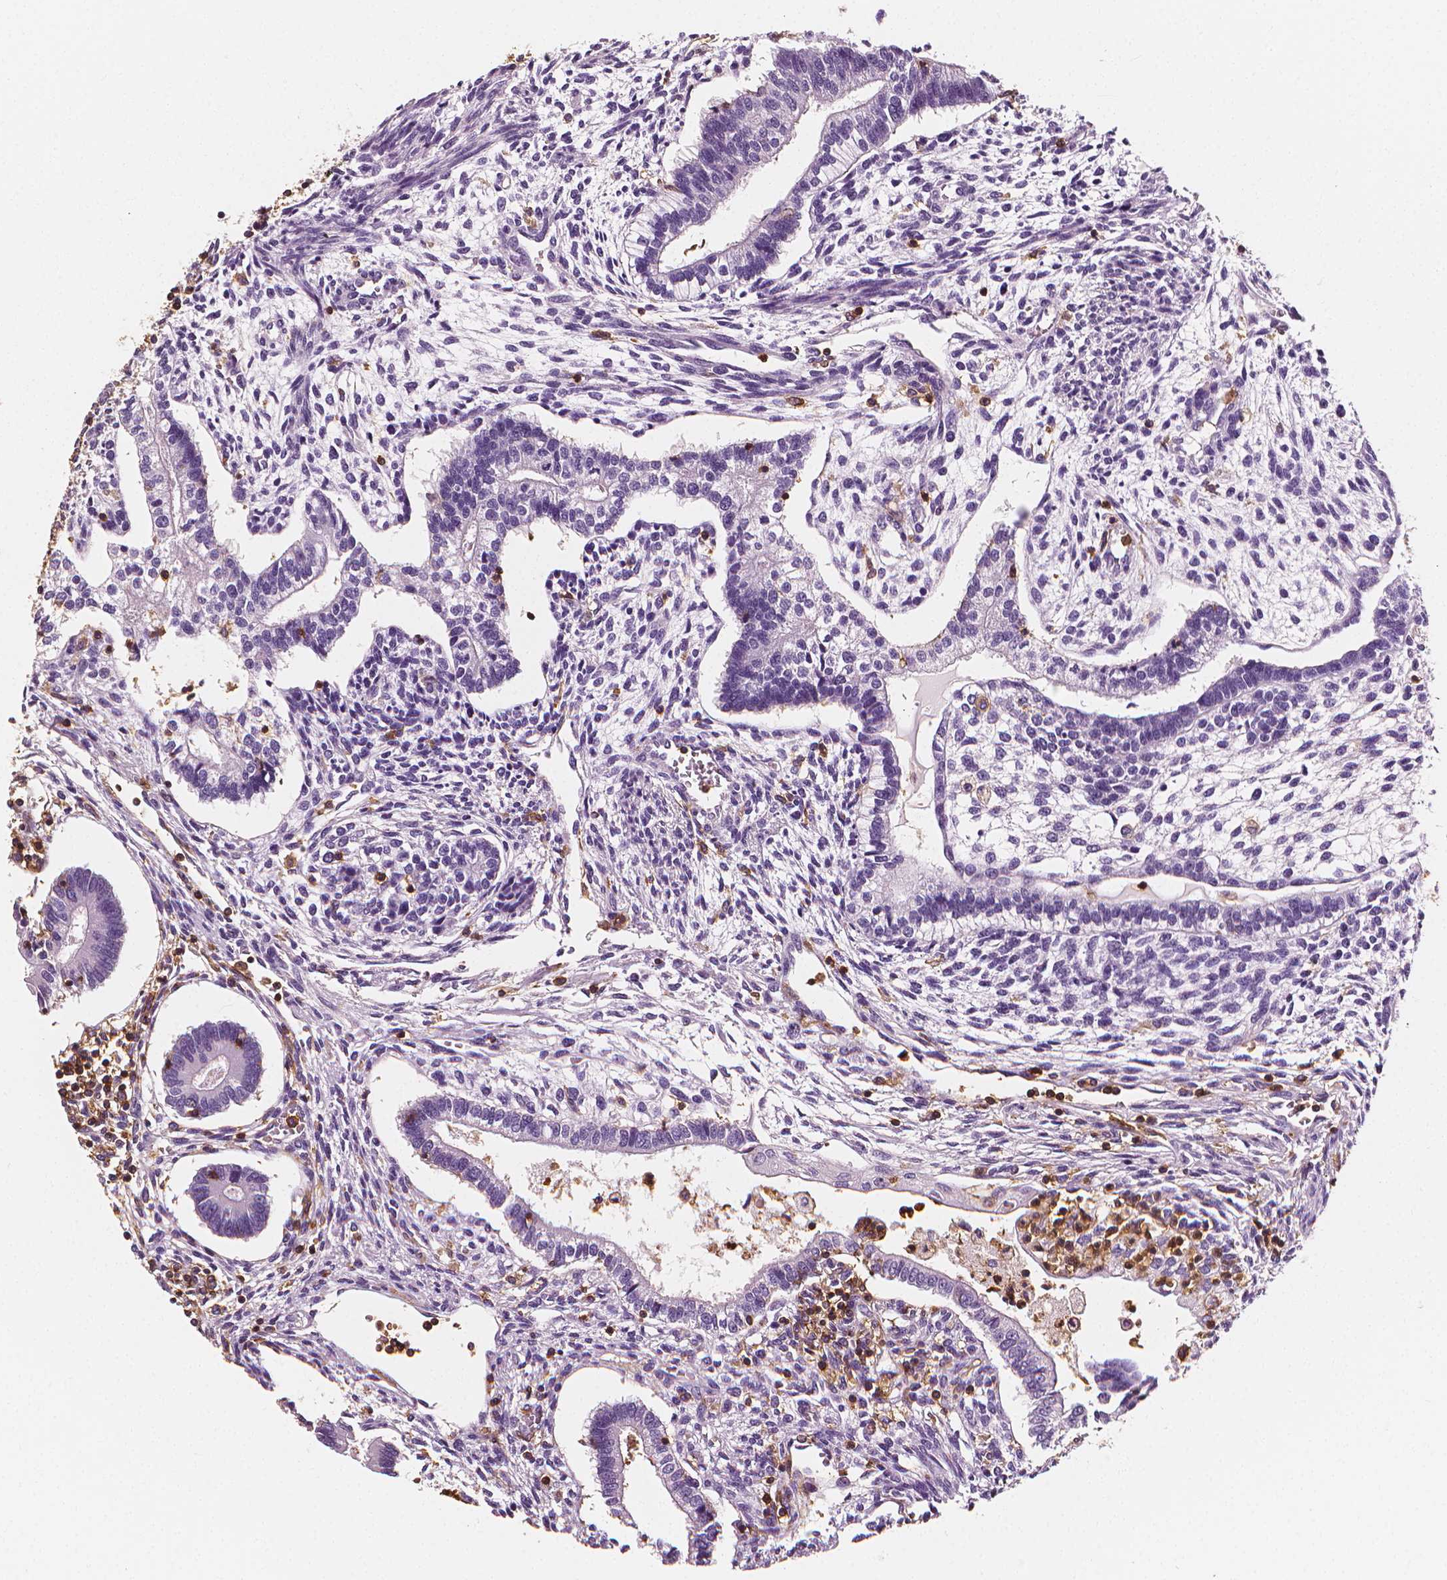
{"staining": {"intensity": "negative", "quantity": "none", "location": "none"}, "tissue": "testis cancer", "cell_type": "Tumor cells", "image_type": "cancer", "snomed": [{"axis": "morphology", "description": "Carcinoma, Embryonal, NOS"}, {"axis": "topography", "description": "Testis"}], "caption": "Testis cancer (embryonal carcinoma) stained for a protein using IHC reveals no positivity tumor cells.", "gene": "PTPRC", "patient": {"sex": "male", "age": 37}}